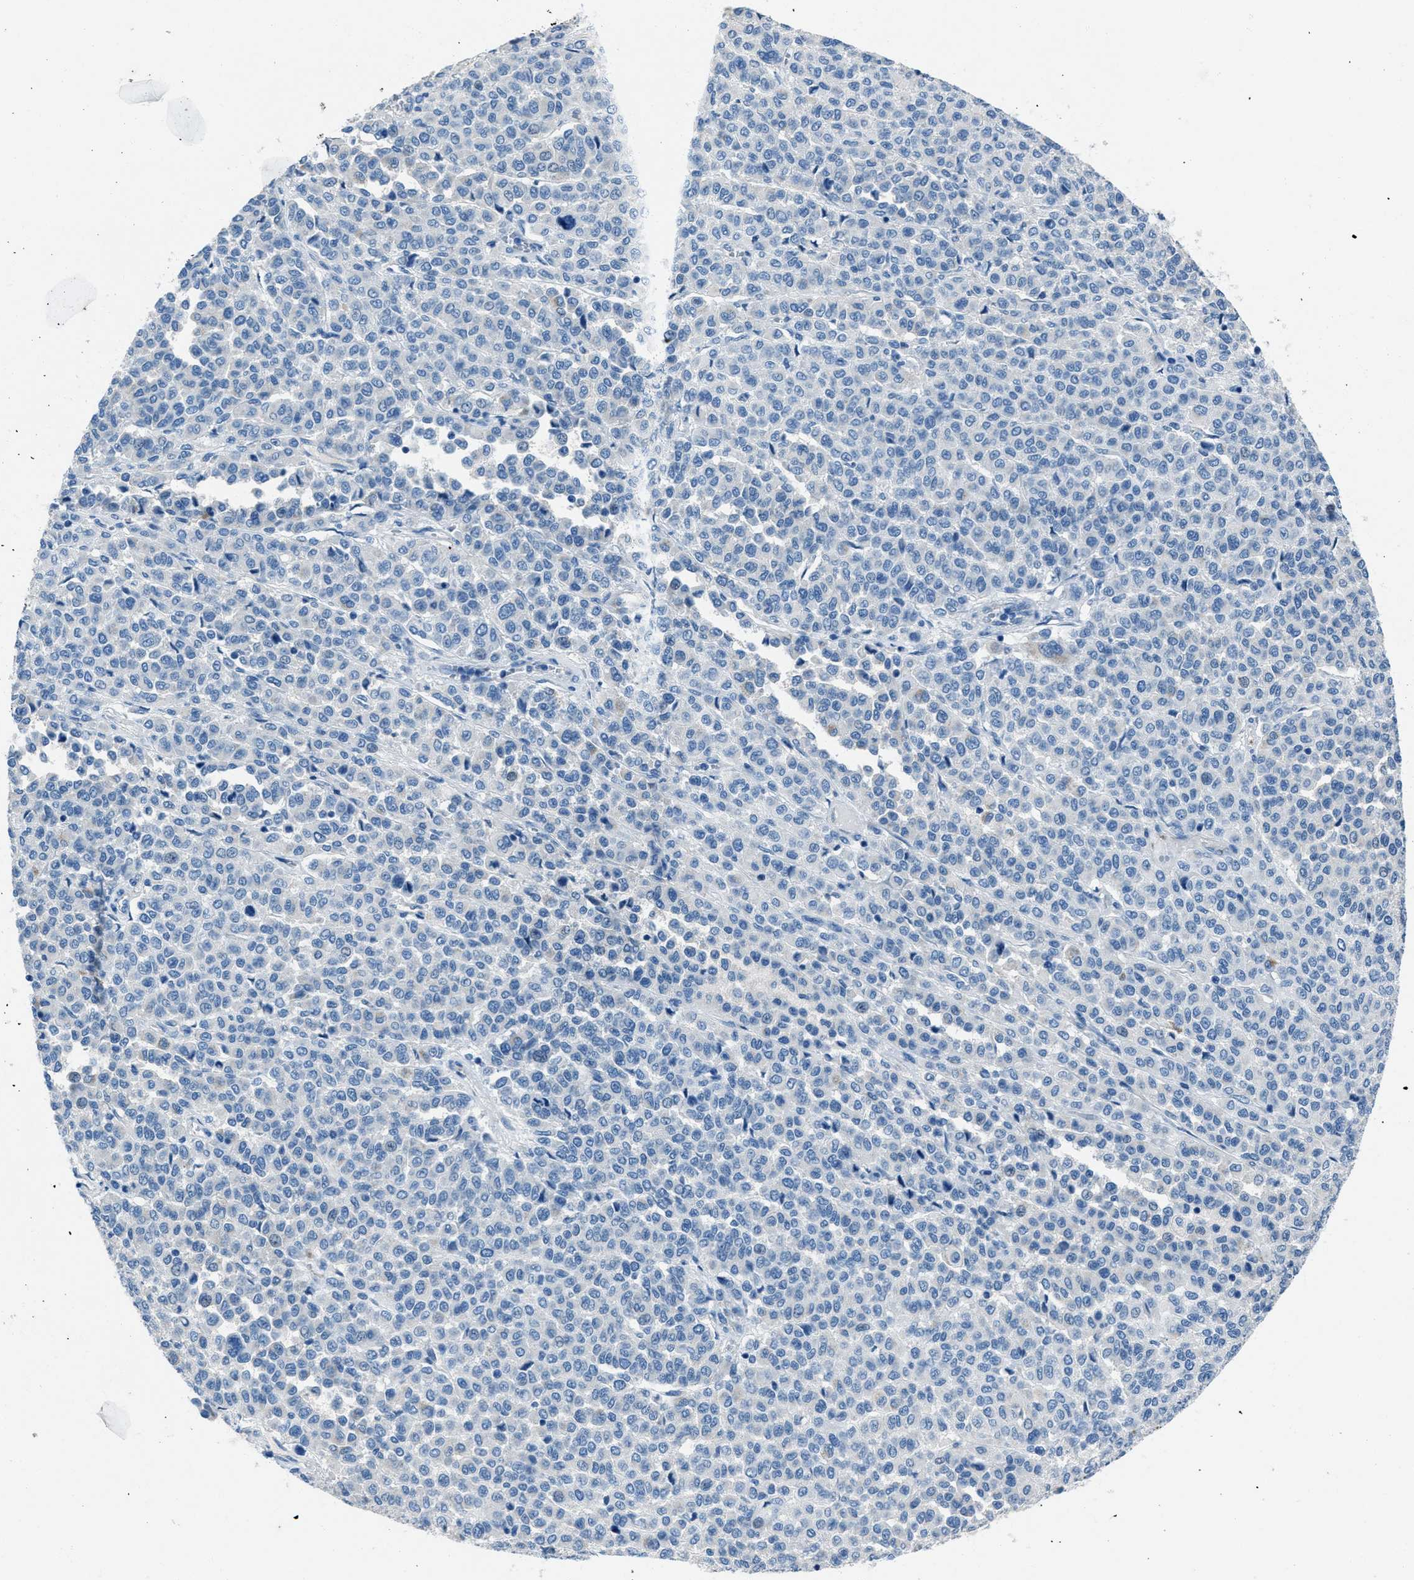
{"staining": {"intensity": "negative", "quantity": "none", "location": "none"}, "tissue": "melanoma", "cell_type": "Tumor cells", "image_type": "cancer", "snomed": [{"axis": "morphology", "description": "Malignant melanoma, Metastatic site"}, {"axis": "topography", "description": "Pancreas"}], "caption": "Protein analysis of melanoma shows no significant expression in tumor cells. (DAB immunohistochemistry (IHC), high magnification).", "gene": "AMACR", "patient": {"sex": "female", "age": 30}}